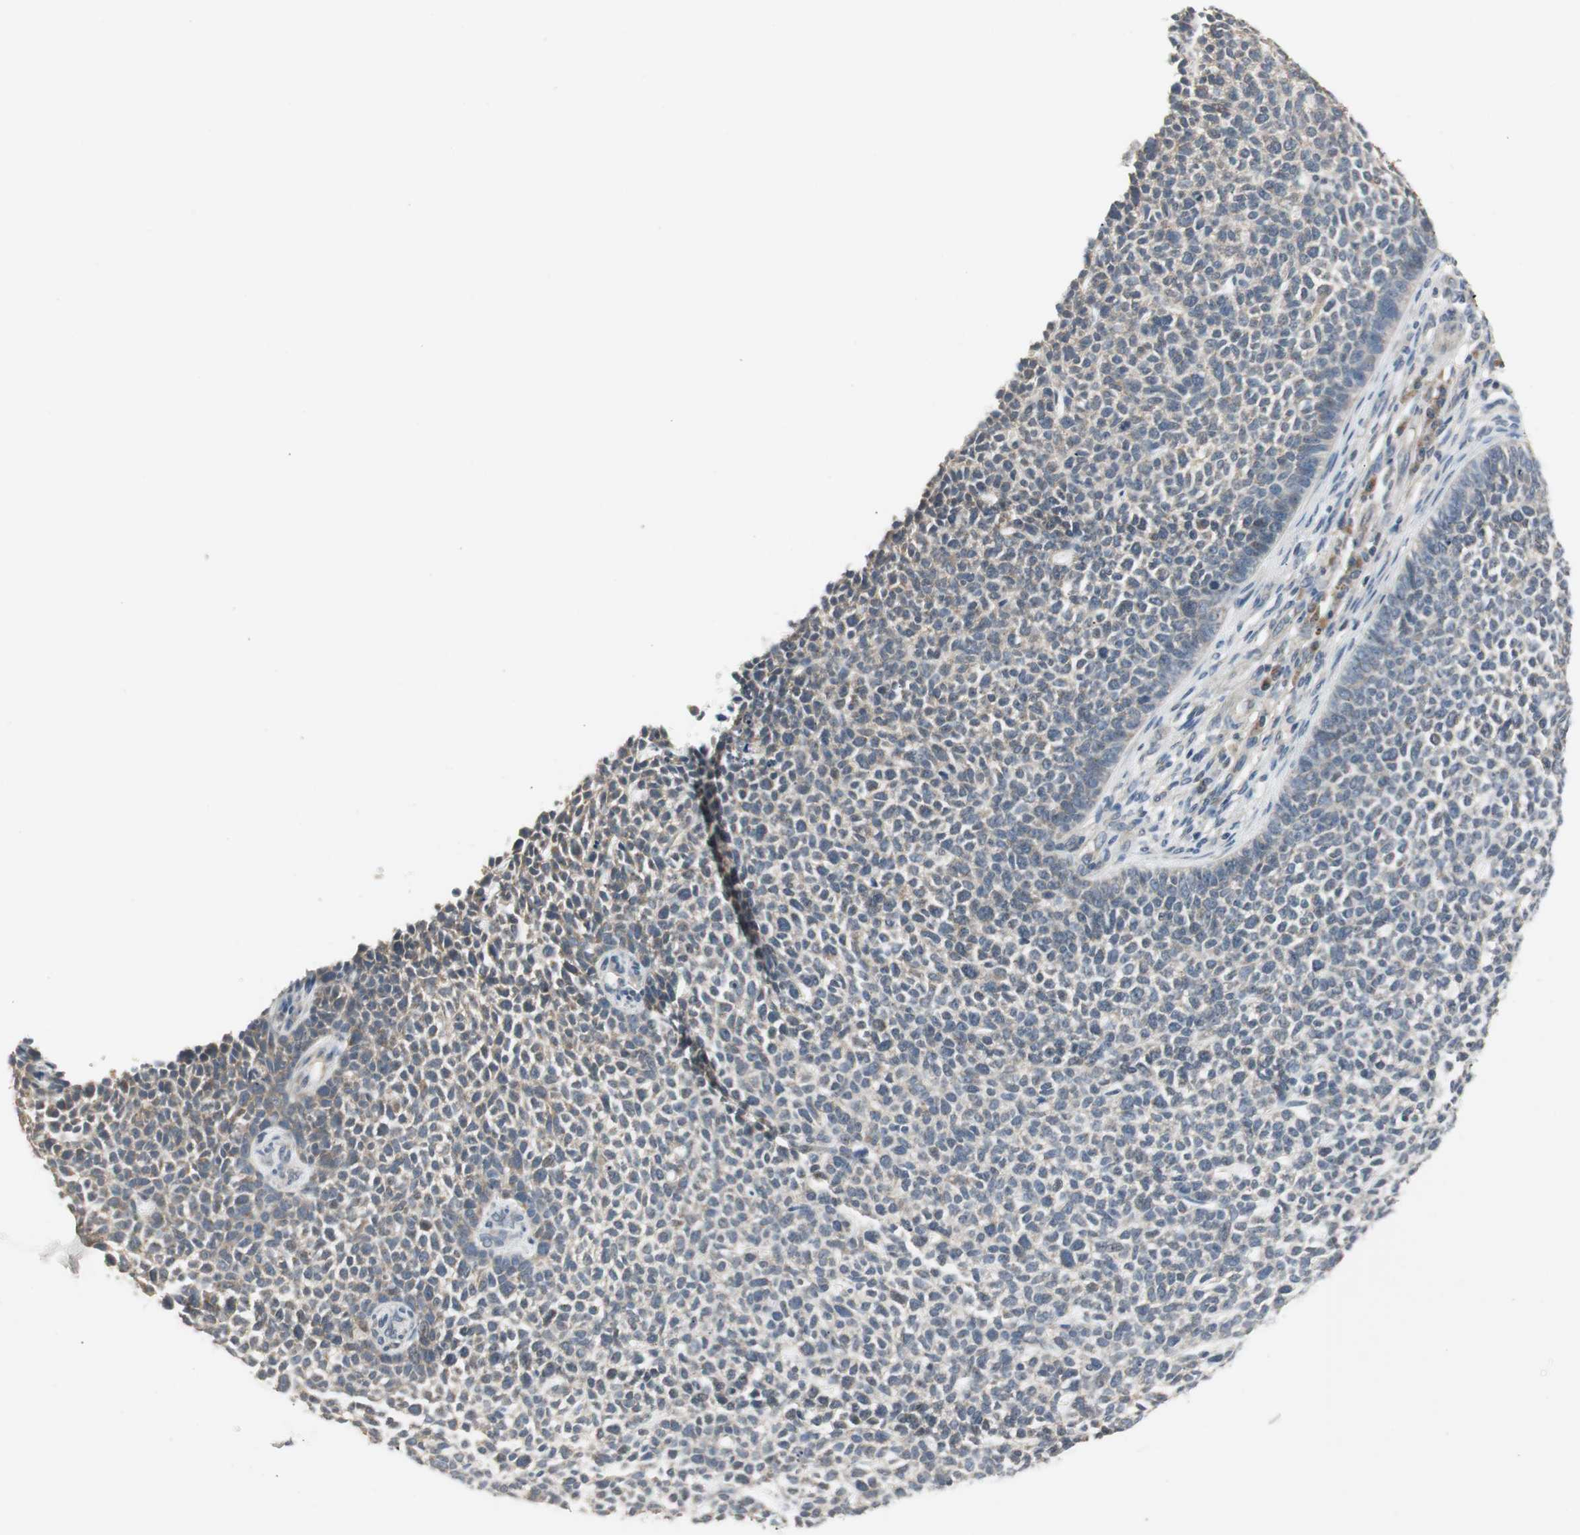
{"staining": {"intensity": "negative", "quantity": "none", "location": "none"}, "tissue": "skin cancer", "cell_type": "Tumor cells", "image_type": "cancer", "snomed": [{"axis": "morphology", "description": "Basal cell carcinoma"}, {"axis": "topography", "description": "Skin"}], "caption": "Micrograph shows no significant protein positivity in tumor cells of basal cell carcinoma (skin). Nuclei are stained in blue.", "gene": "PTPRN2", "patient": {"sex": "female", "age": 84}}